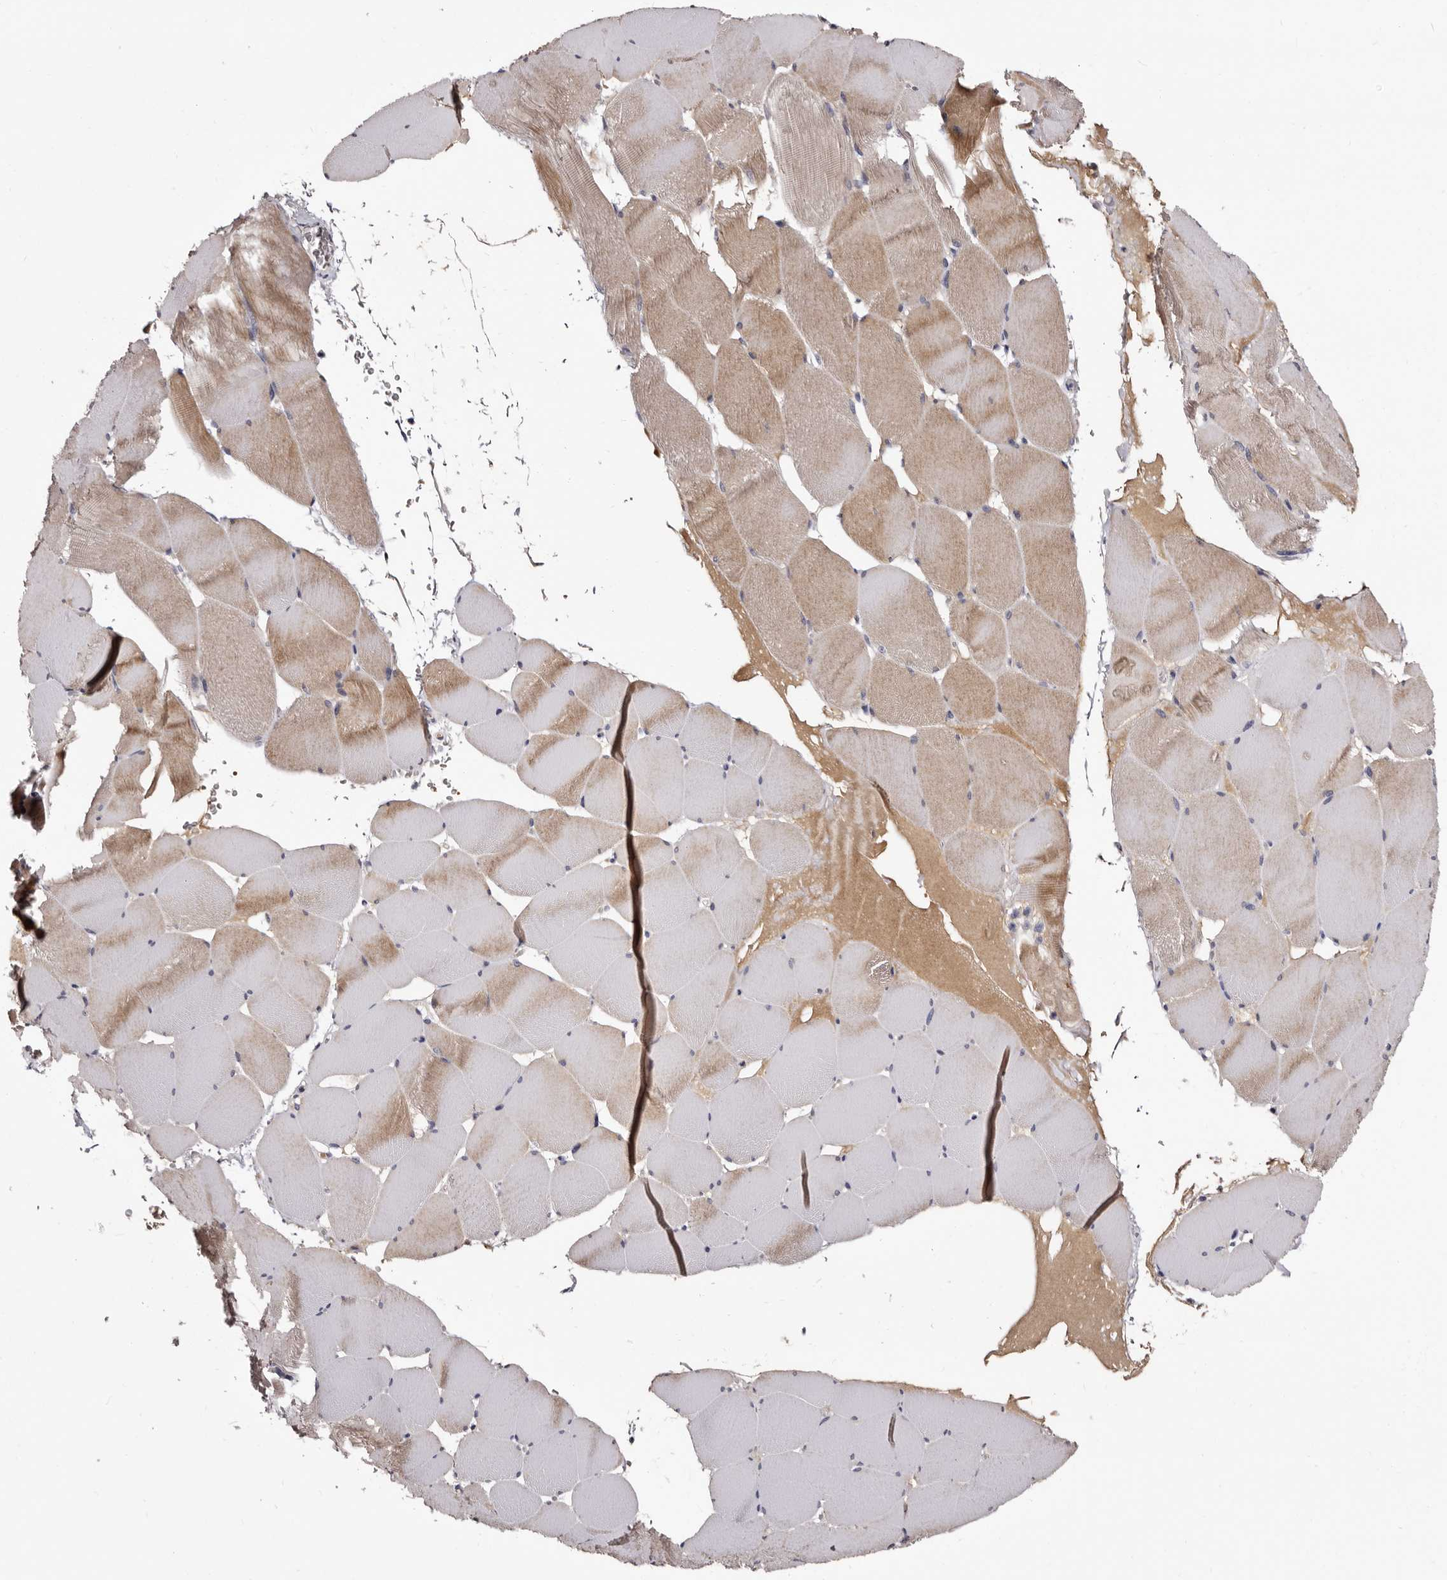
{"staining": {"intensity": "weak", "quantity": "25%-75%", "location": "cytoplasmic/membranous"}, "tissue": "skeletal muscle", "cell_type": "Myocytes", "image_type": "normal", "snomed": [{"axis": "morphology", "description": "Normal tissue, NOS"}, {"axis": "topography", "description": "Skeletal muscle"}], "caption": "High-magnification brightfield microscopy of unremarkable skeletal muscle stained with DAB (3,3'-diaminobenzidine) (brown) and counterstained with hematoxylin (blue). myocytes exhibit weak cytoplasmic/membranous positivity is present in approximately25%-75% of cells.", "gene": "BPGM", "patient": {"sex": "male", "age": 62}}